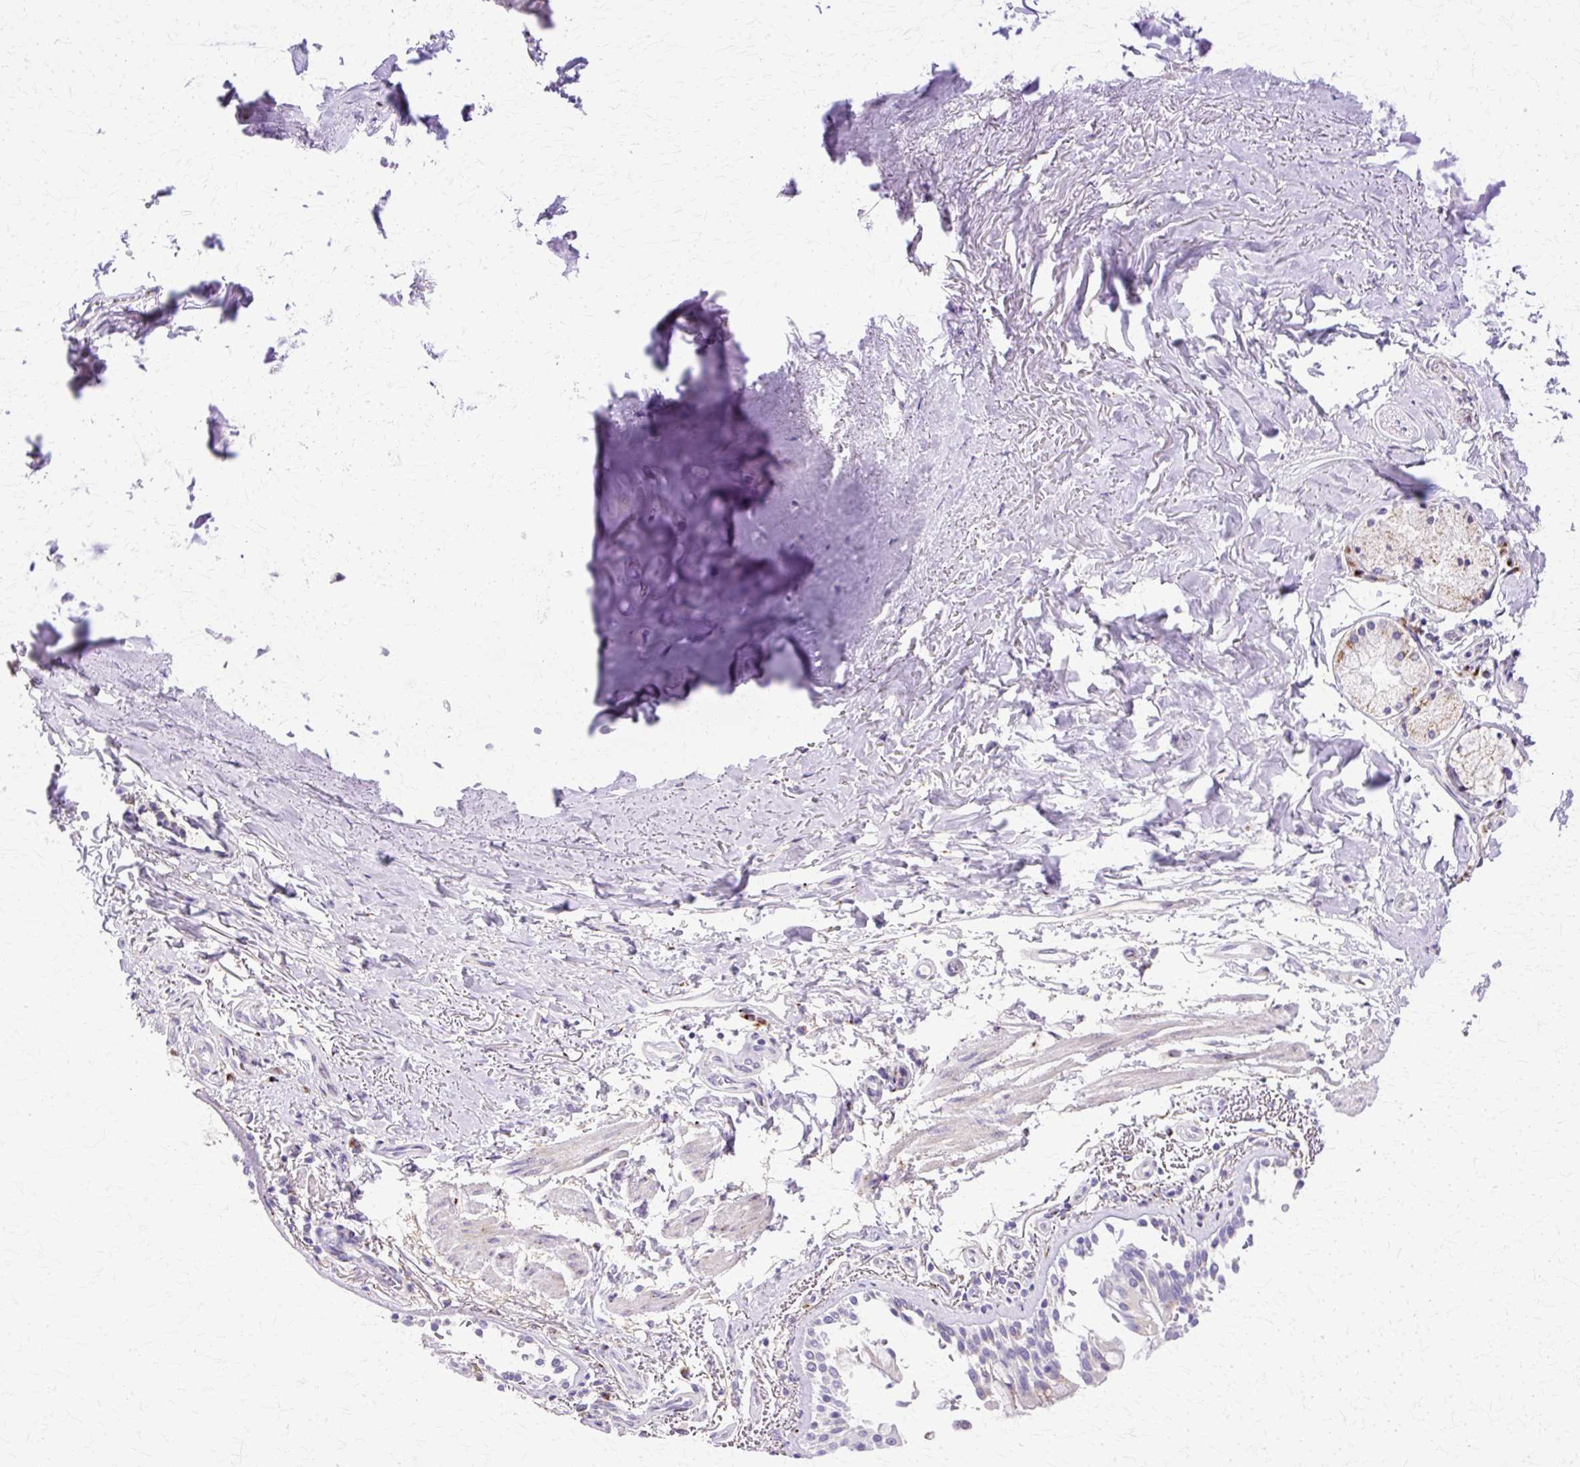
{"staining": {"intensity": "moderate", "quantity": "<25%", "location": "cytoplasmic/membranous"}, "tissue": "bronchus", "cell_type": "Respiratory epithelial cells", "image_type": "normal", "snomed": [{"axis": "morphology", "description": "Normal tissue, NOS"}, {"axis": "topography", "description": "Bronchus"}], "caption": "Moderate cytoplasmic/membranous protein expression is seen in about <25% of respiratory epithelial cells in bronchus. Nuclei are stained in blue.", "gene": "TBC1D3B", "patient": {"sex": "male", "age": 70}}